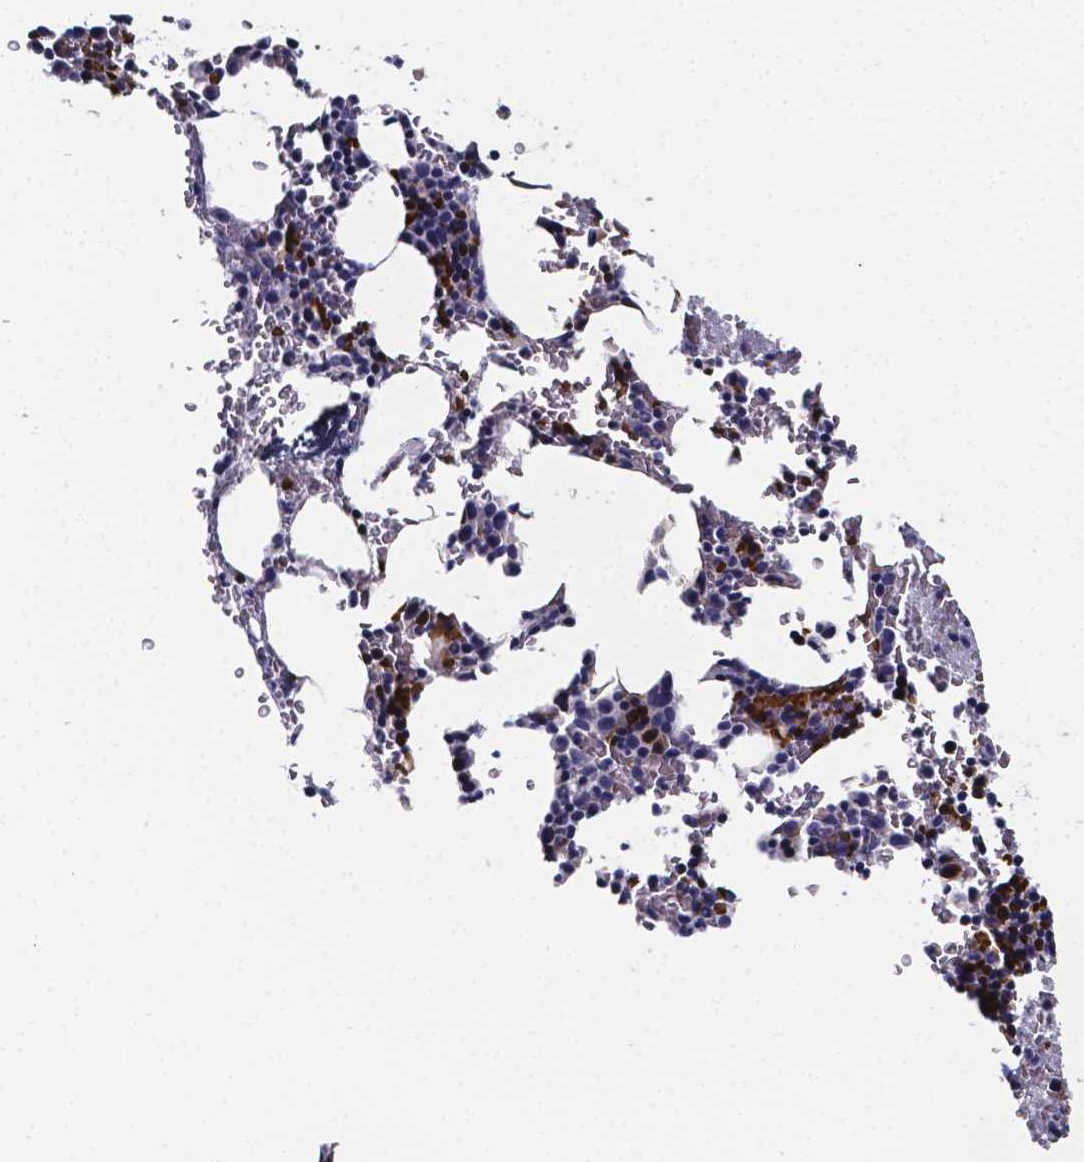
{"staining": {"intensity": "negative", "quantity": "none", "location": "none"}, "tissue": "bone marrow", "cell_type": "Hematopoietic cells", "image_type": "normal", "snomed": [{"axis": "morphology", "description": "Normal tissue, NOS"}, {"axis": "topography", "description": "Bone marrow"}], "caption": "The image demonstrates no significant staining in hematopoietic cells of bone marrow. Brightfield microscopy of immunohistochemistry stained with DAB (3,3'-diaminobenzidine) (brown) and hematoxylin (blue), captured at high magnification.", "gene": "GABRA3", "patient": {"sex": "male", "age": 77}}